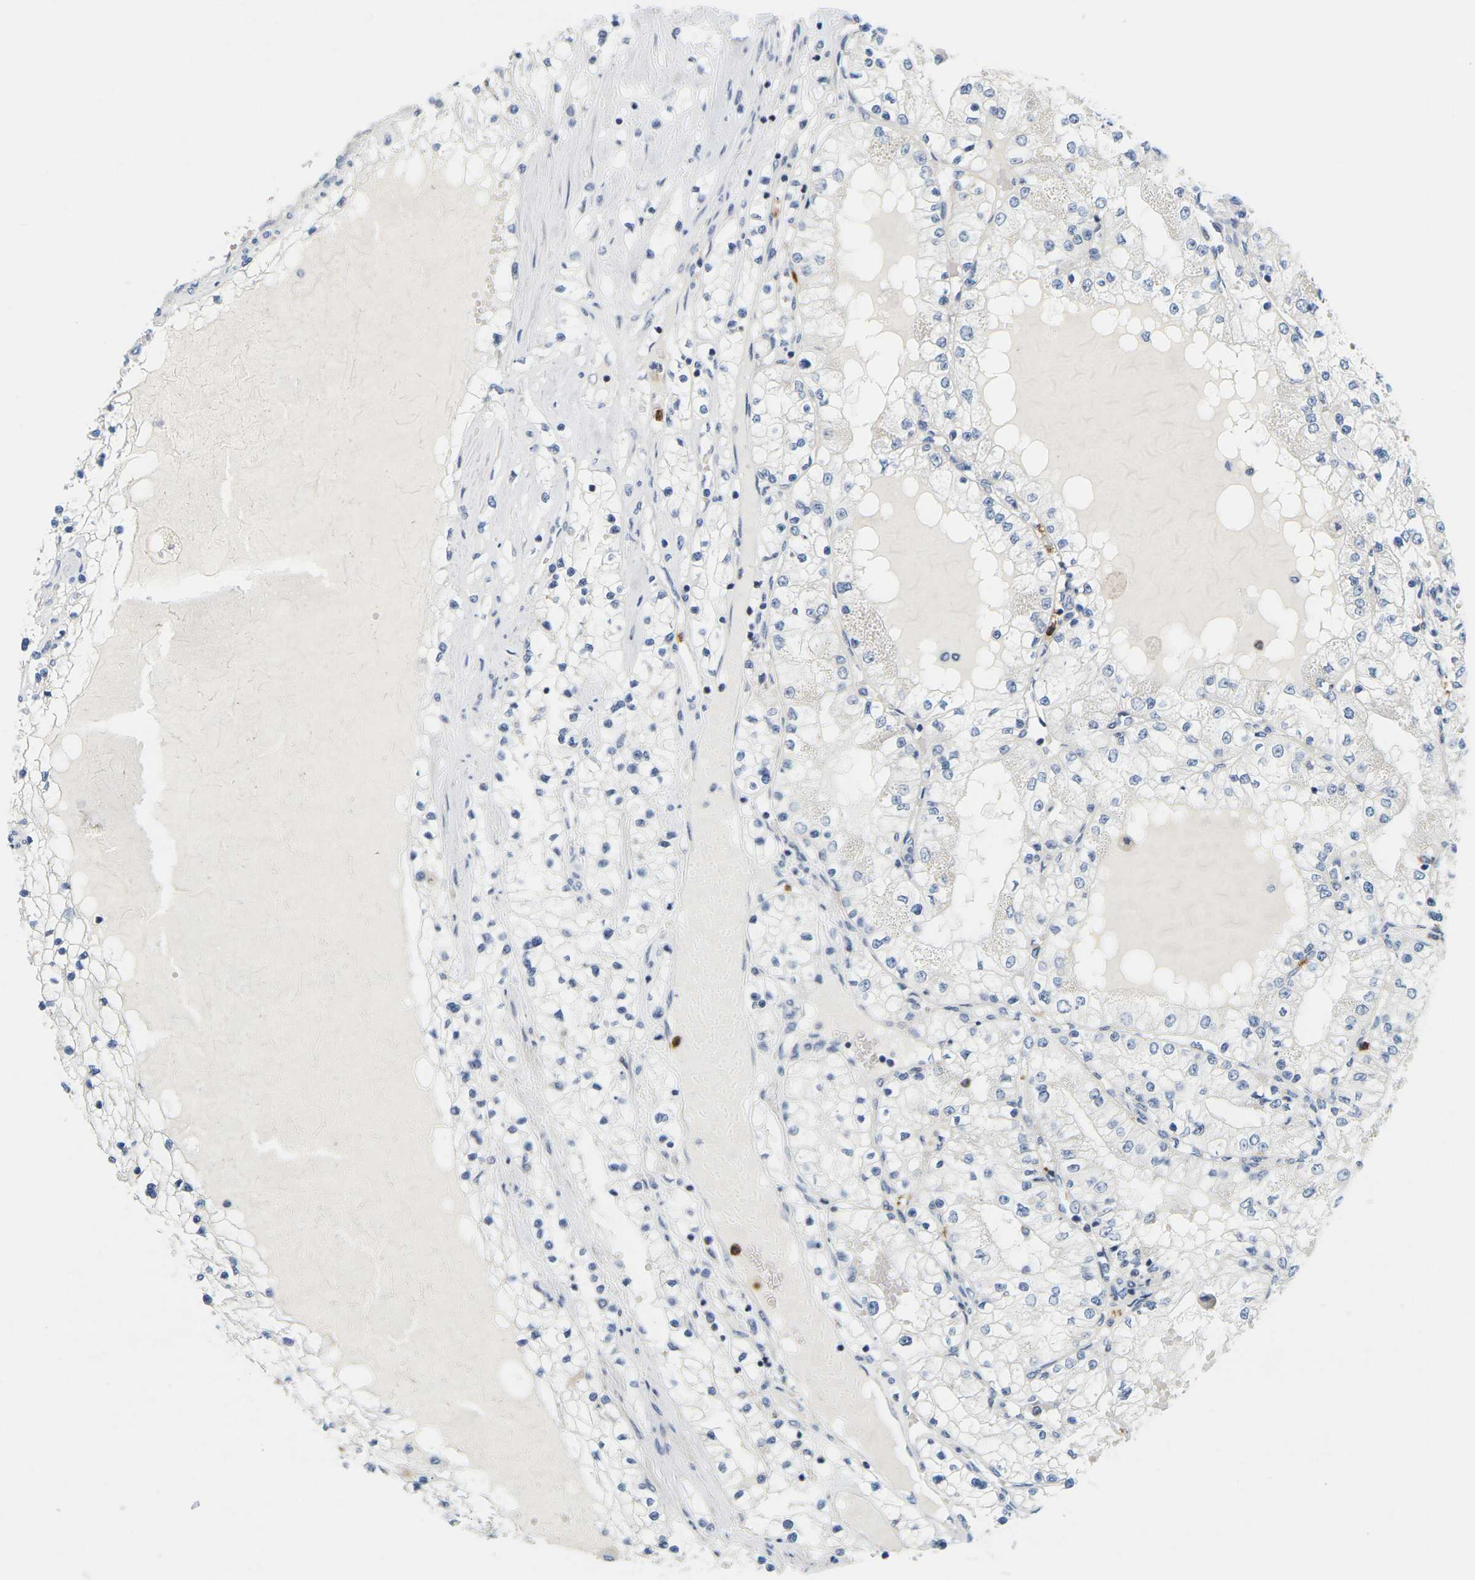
{"staining": {"intensity": "negative", "quantity": "none", "location": "none"}, "tissue": "renal cancer", "cell_type": "Tumor cells", "image_type": "cancer", "snomed": [{"axis": "morphology", "description": "Adenocarcinoma, NOS"}, {"axis": "topography", "description": "Kidney"}], "caption": "Tumor cells are negative for brown protein staining in renal cancer (adenocarcinoma). (DAB (3,3'-diaminobenzidine) immunohistochemistry with hematoxylin counter stain).", "gene": "KLK5", "patient": {"sex": "male", "age": 68}}